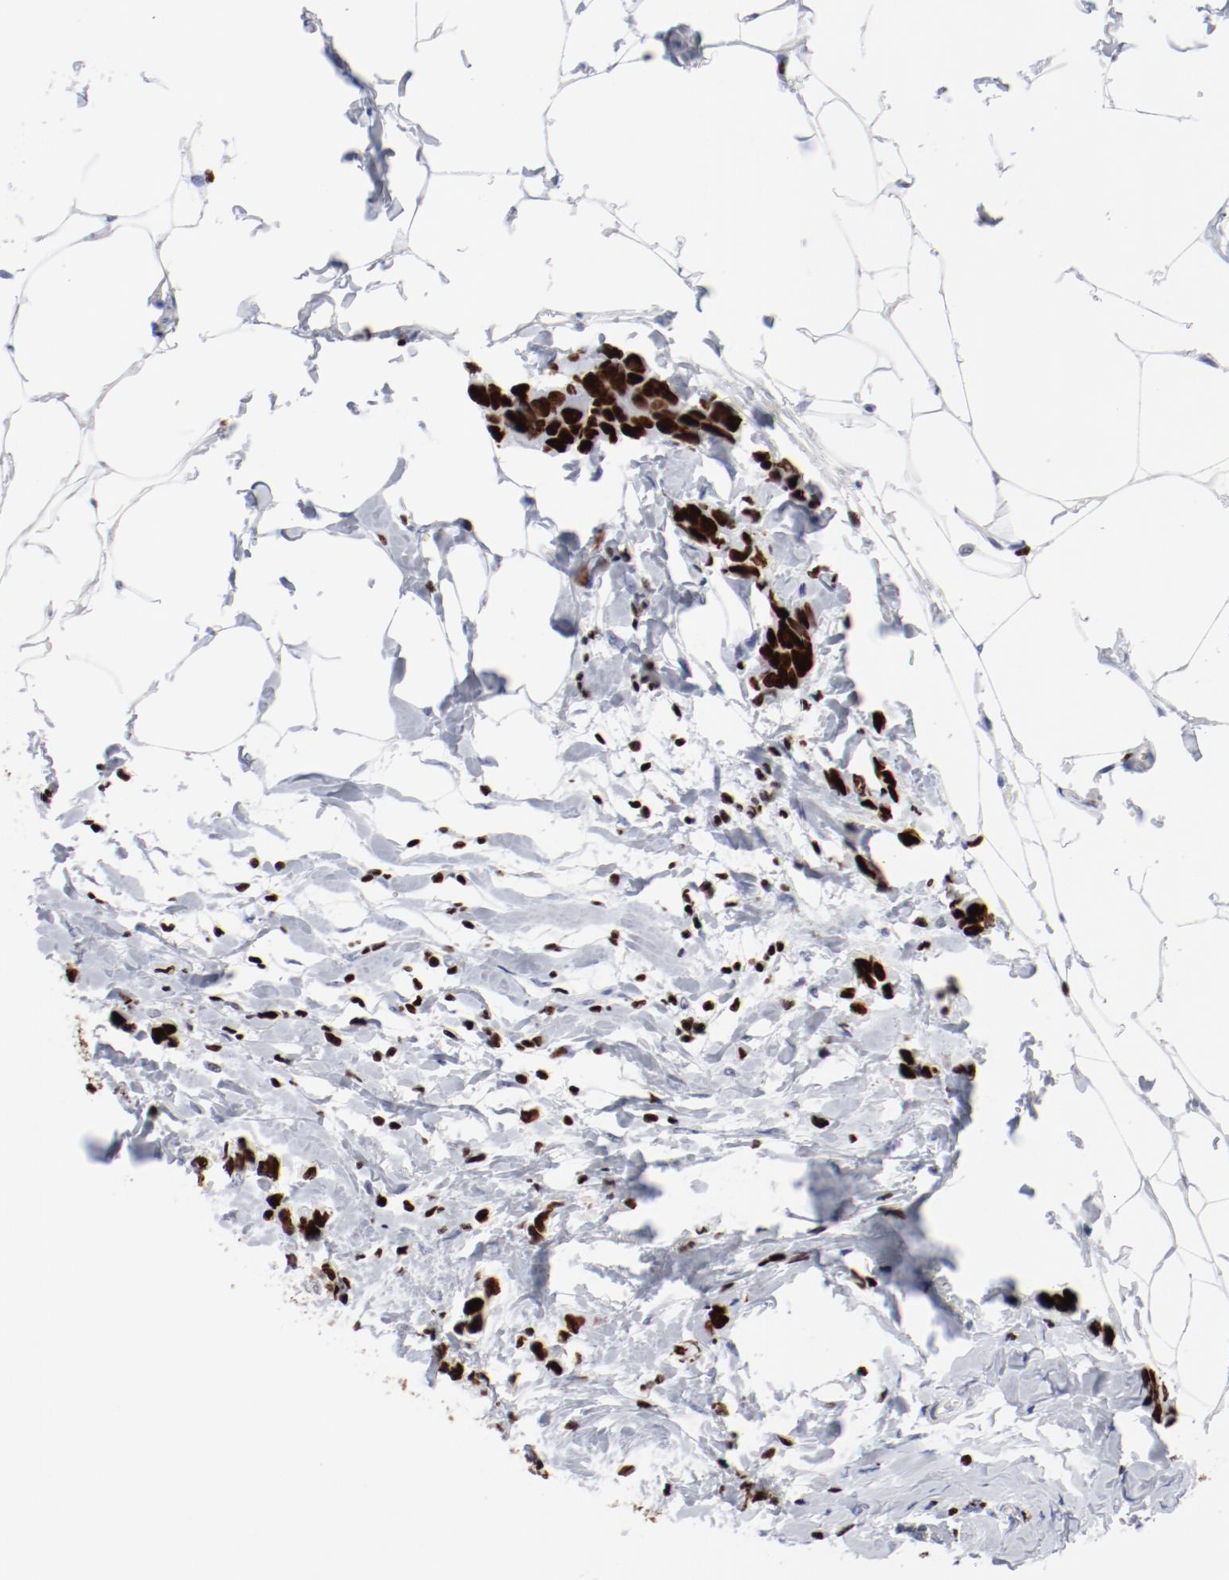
{"staining": {"intensity": "strong", "quantity": ">75%", "location": "nuclear"}, "tissue": "breast cancer", "cell_type": "Tumor cells", "image_type": "cancer", "snomed": [{"axis": "morphology", "description": "Normal tissue, NOS"}, {"axis": "morphology", "description": "Duct carcinoma"}, {"axis": "topography", "description": "Breast"}], "caption": "Human breast cancer (intraductal carcinoma) stained for a protein (brown) demonstrates strong nuclear positive positivity in about >75% of tumor cells.", "gene": "SMARCC2", "patient": {"sex": "female", "age": 50}}